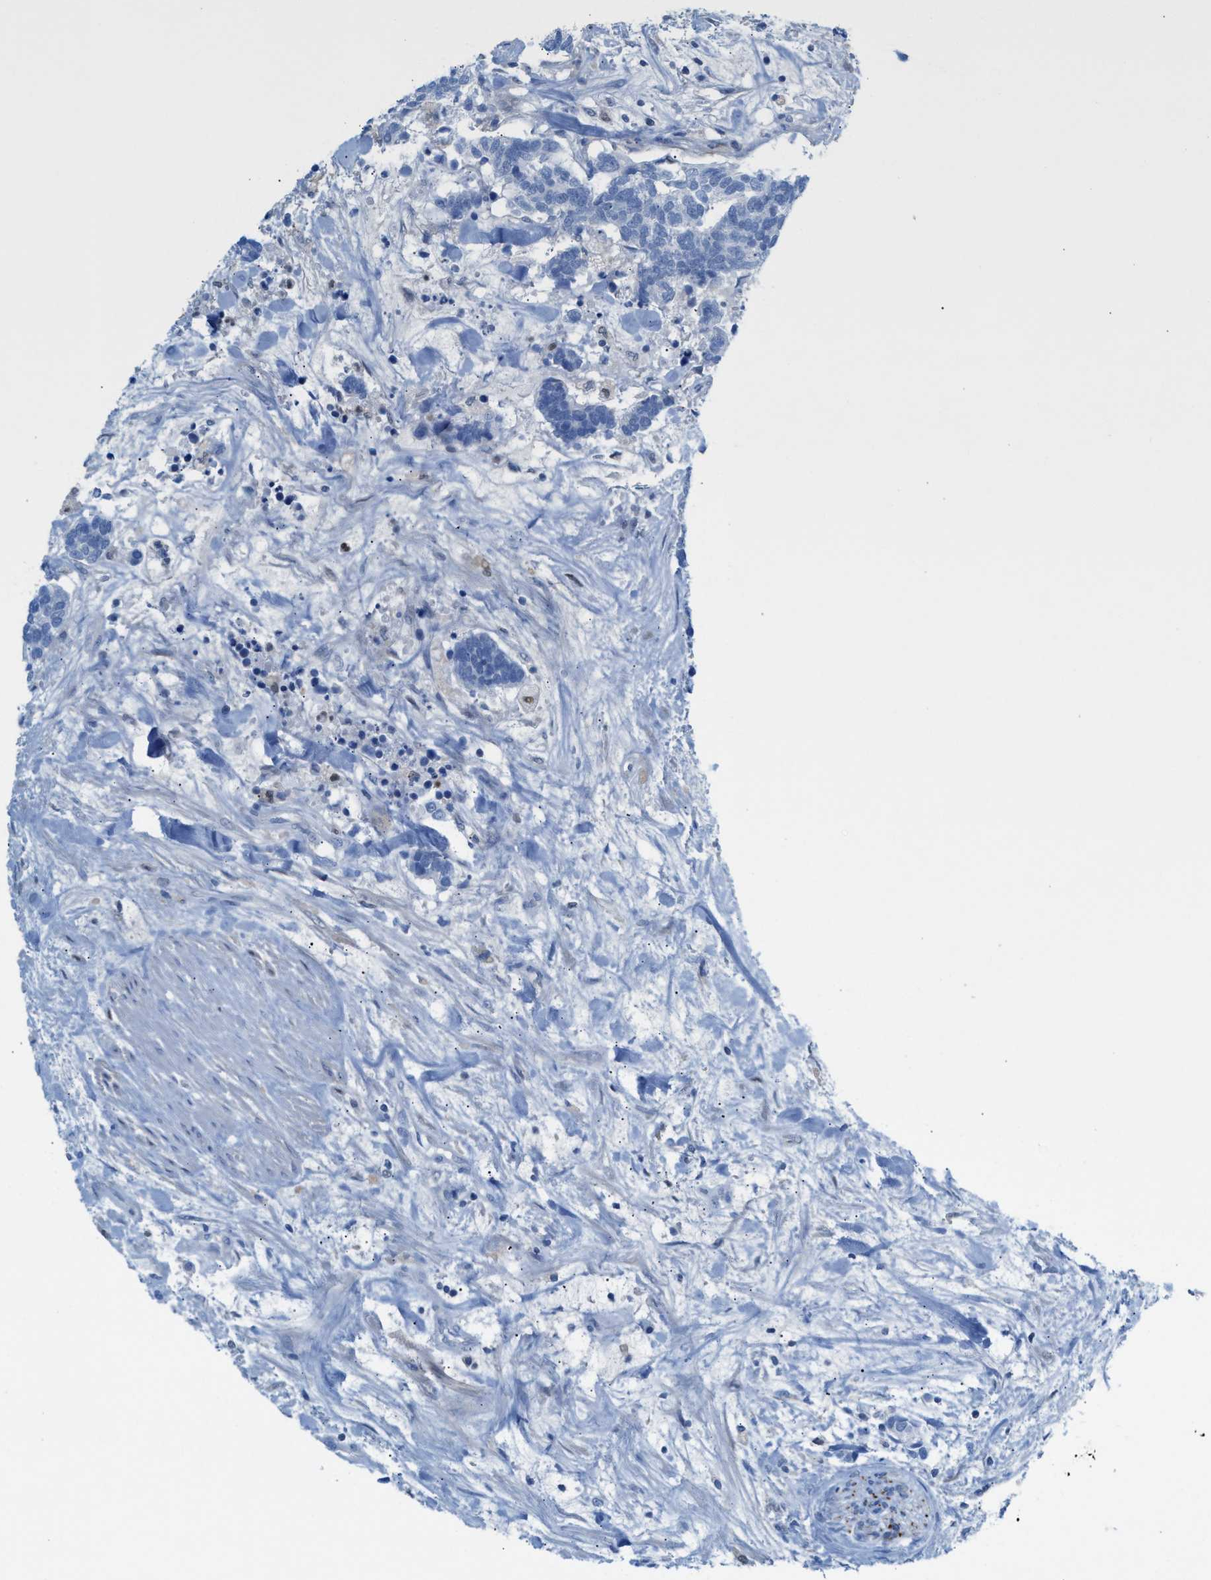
{"staining": {"intensity": "negative", "quantity": "none", "location": "none"}, "tissue": "carcinoid", "cell_type": "Tumor cells", "image_type": "cancer", "snomed": [{"axis": "morphology", "description": "Carcinoma, NOS"}, {"axis": "morphology", "description": "Carcinoid, malignant, NOS"}, {"axis": "topography", "description": "Urinary bladder"}], "caption": "Immunohistochemistry (IHC) photomicrograph of carcinoid stained for a protein (brown), which reveals no staining in tumor cells.", "gene": "PPM1D", "patient": {"sex": "male", "age": 57}}